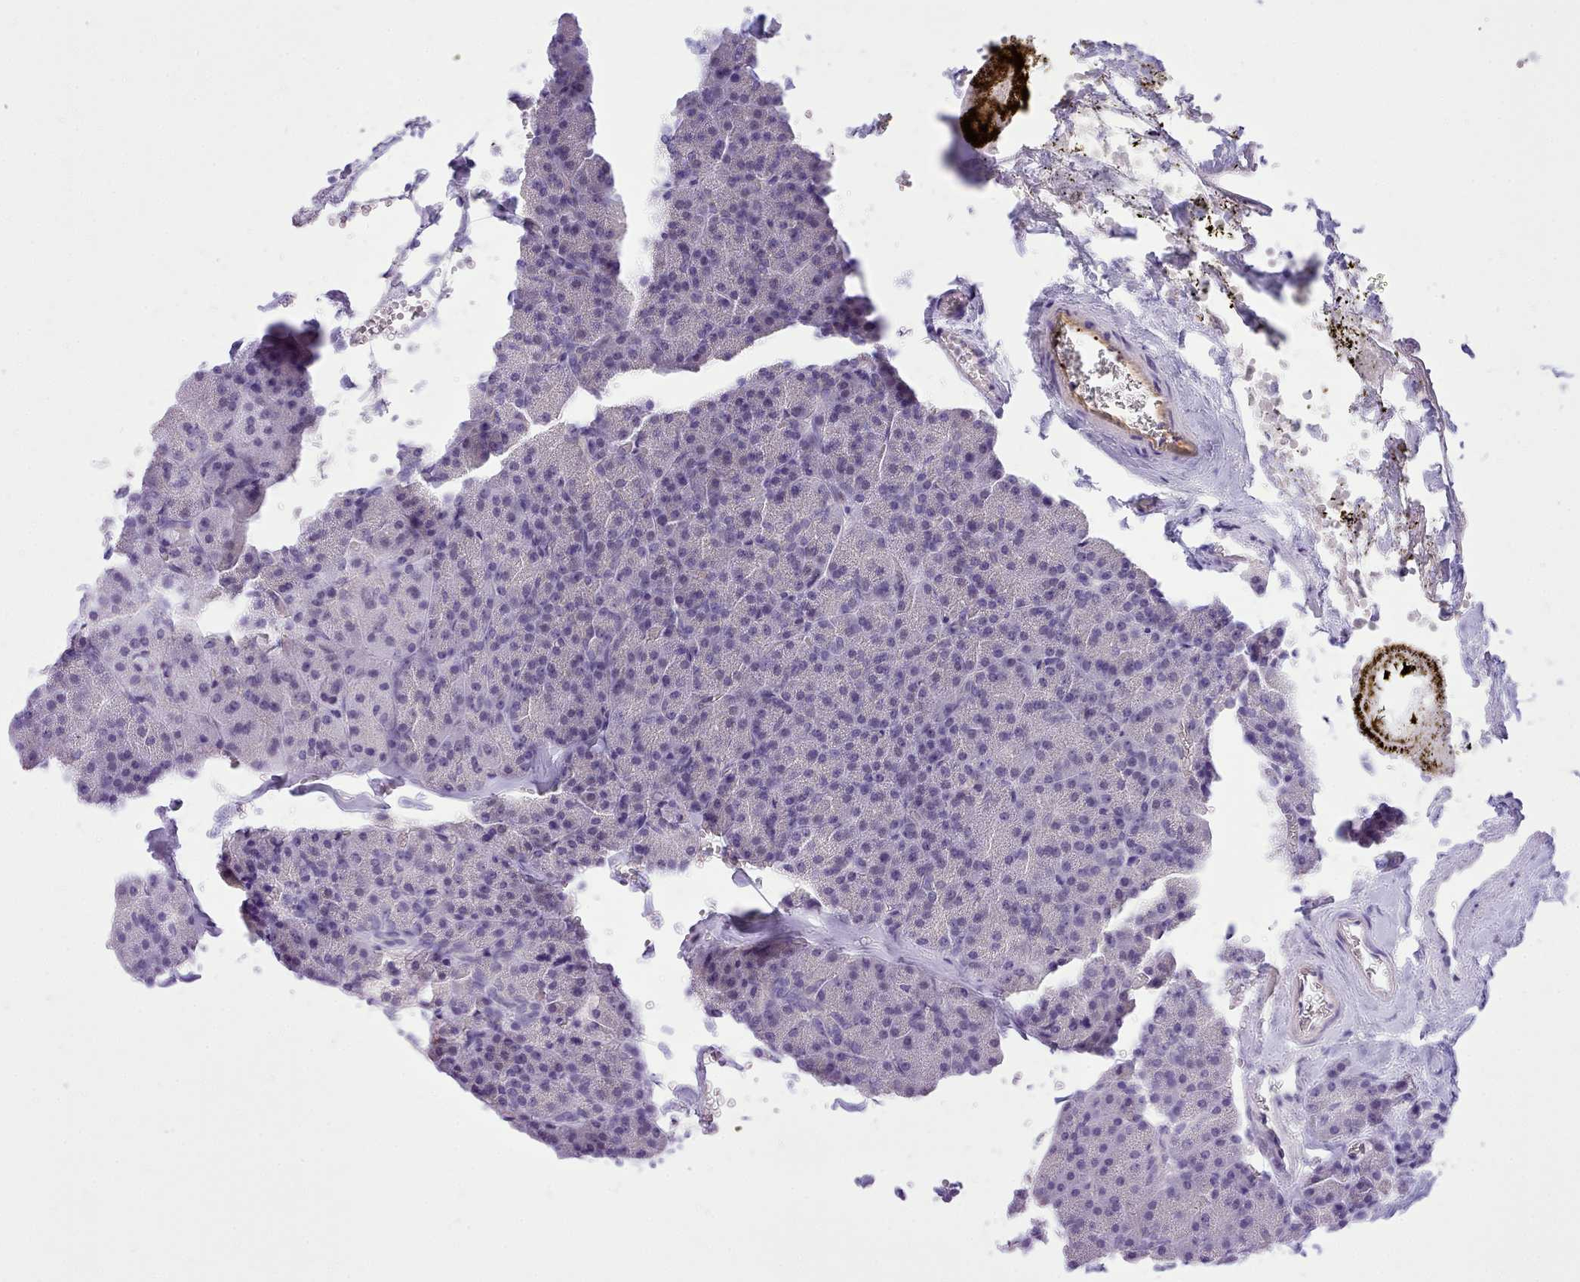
{"staining": {"intensity": "negative", "quantity": "none", "location": "none"}, "tissue": "pancreas", "cell_type": "Exocrine glandular cells", "image_type": "normal", "snomed": [{"axis": "morphology", "description": "Normal tissue, NOS"}, {"axis": "morphology", "description": "Carcinoid, malignant, NOS"}, {"axis": "topography", "description": "Pancreas"}], "caption": "A high-resolution histopathology image shows immunohistochemistry staining of unremarkable pancreas, which exhibits no significant expression in exocrine glandular cells.", "gene": "LRRC37A2", "patient": {"sex": "female", "age": 35}}